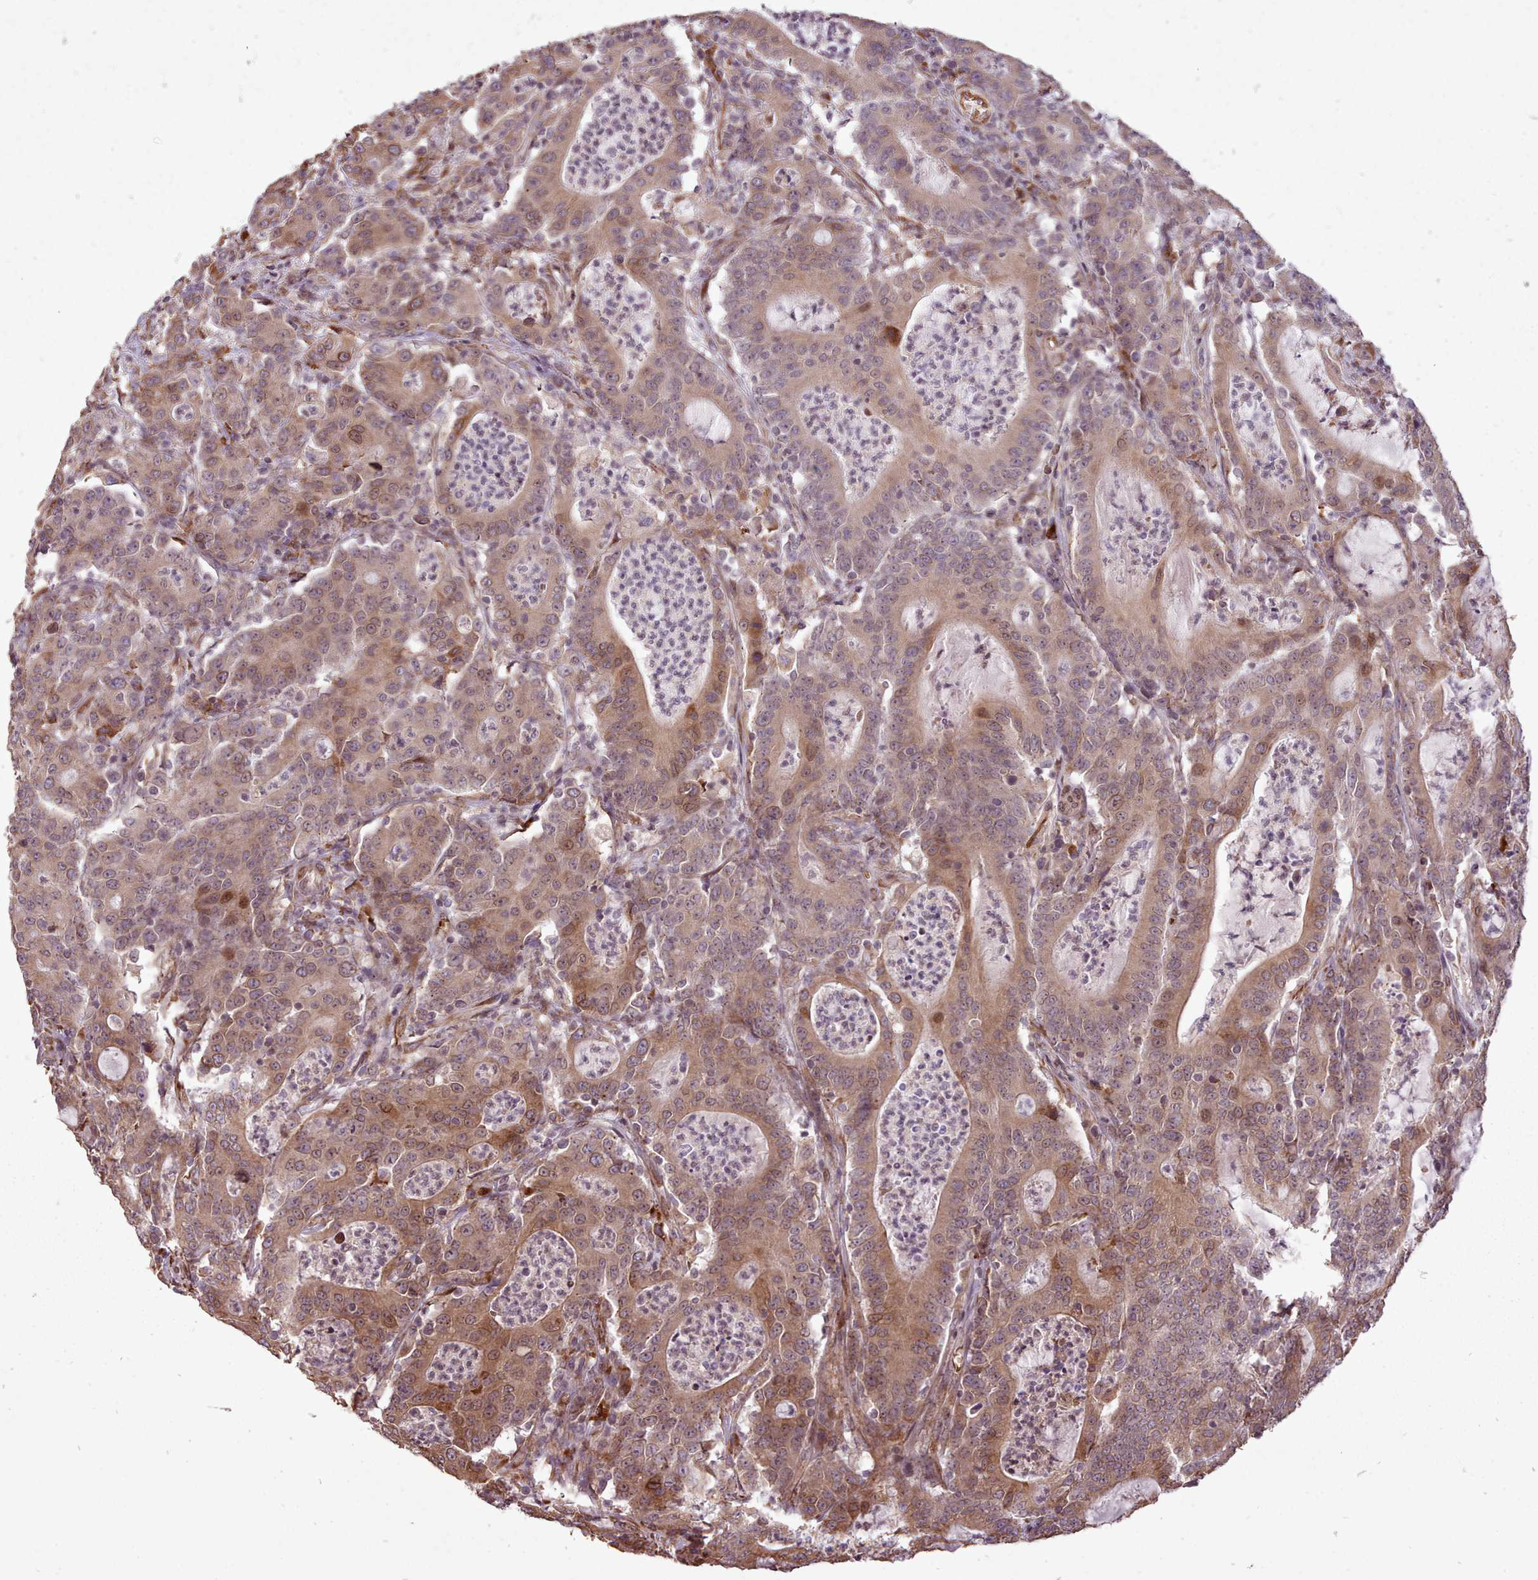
{"staining": {"intensity": "moderate", "quantity": ">75%", "location": "cytoplasmic/membranous"}, "tissue": "colorectal cancer", "cell_type": "Tumor cells", "image_type": "cancer", "snomed": [{"axis": "morphology", "description": "Adenocarcinoma, NOS"}, {"axis": "topography", "description": "Colon"}], "caption": "Immunohistochemistry staining of colorectal cancer (adenocarcinoma), which demonstrates medium levels of moderate cytoplasmic/membranous positivity in approximately >75% of tumor cells indicating moderate cytoplasmic/membranous protein staining. The staining was performed using DAB (brown) for protein detection and nuclei were counterstained in hematoxylin (blue).", "gene": "CABP1", "patient": {"sex": "male", "age": 83}}